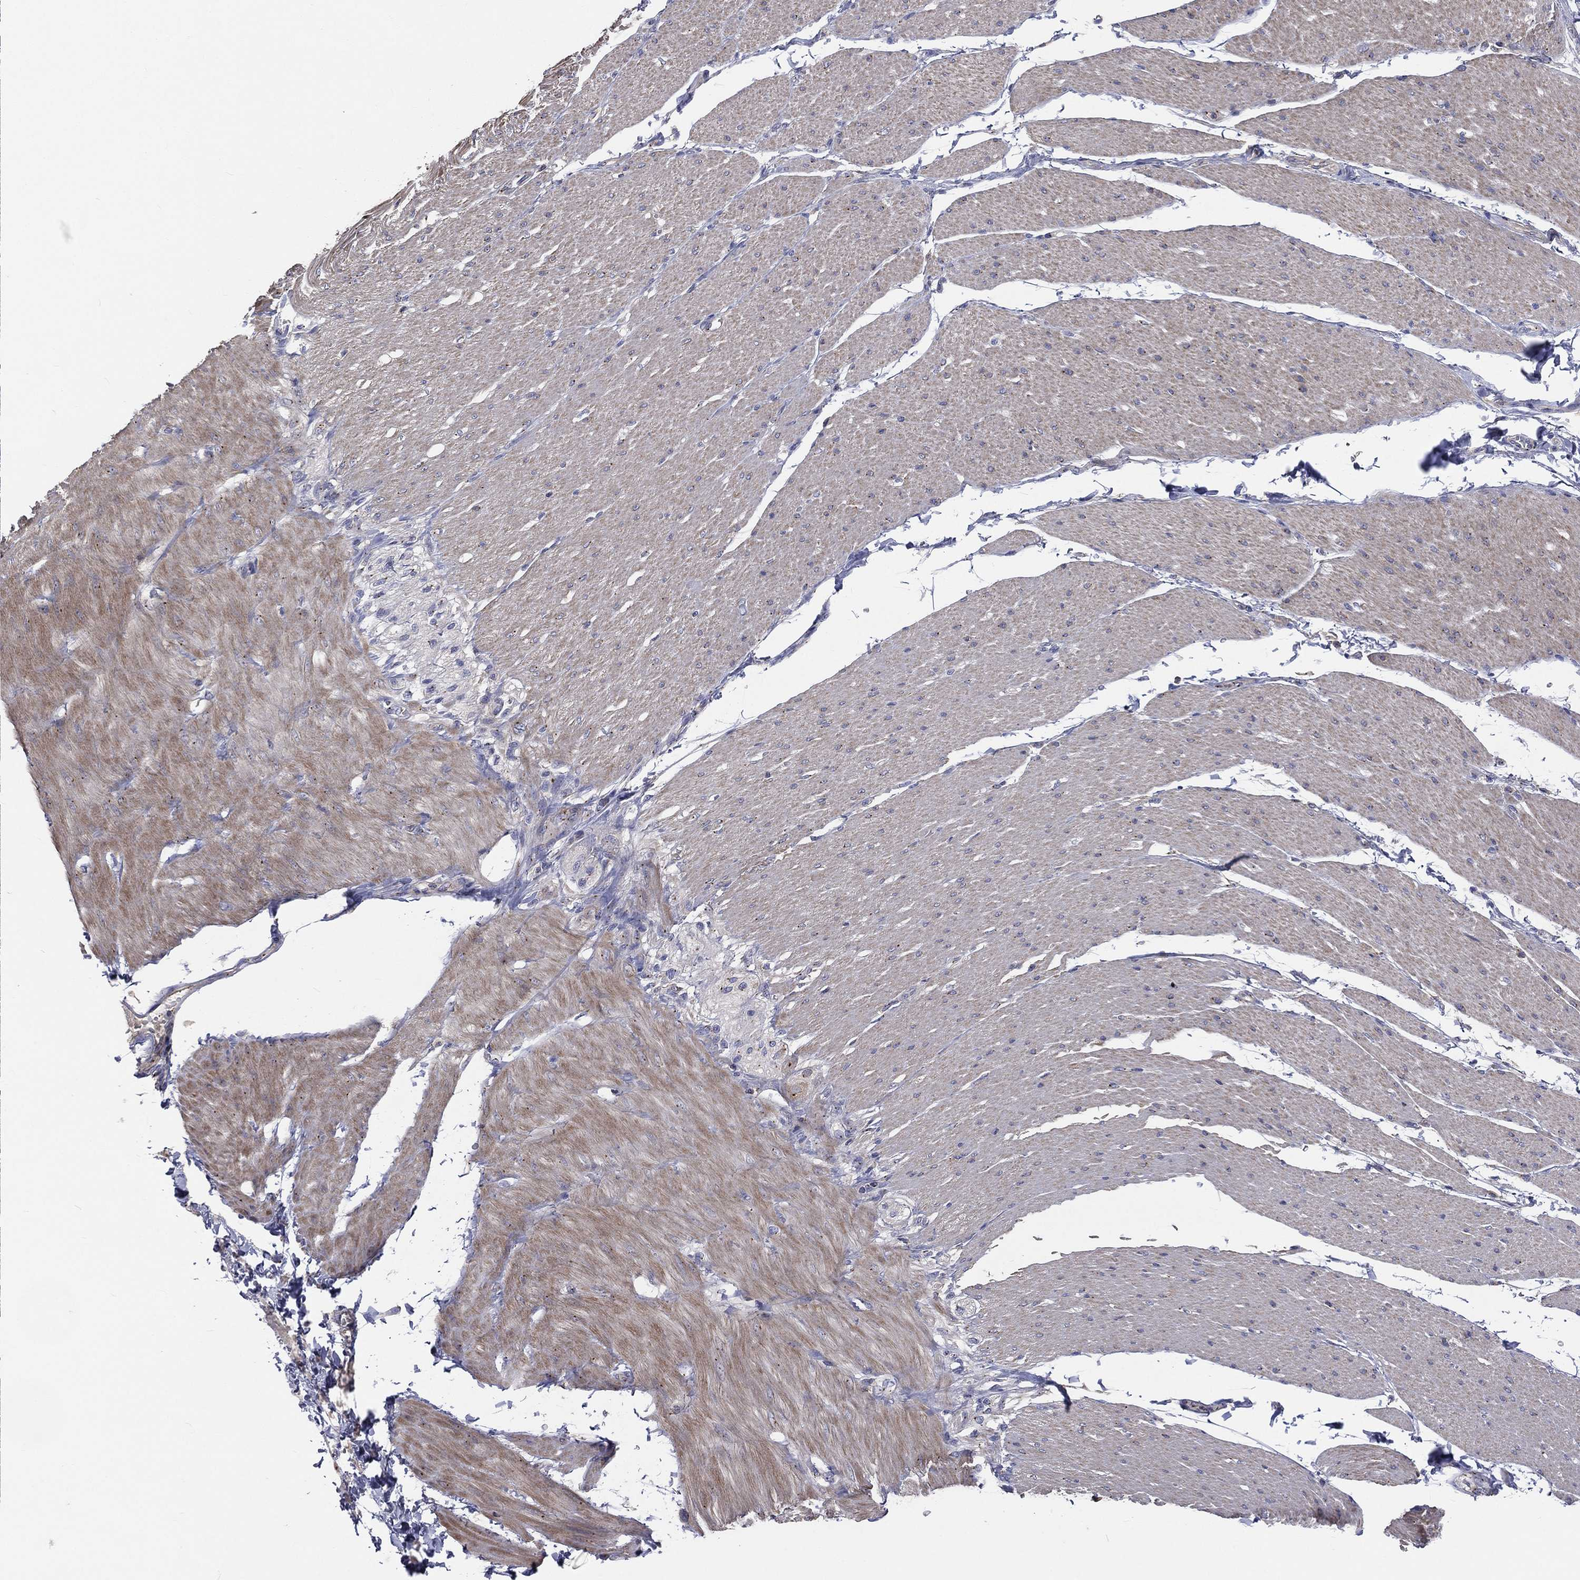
{"staining": {"intensity": "negative", "quantity": "none", "location": "none"}, "tissue": "soft tissue", "cell_type": "Fibroblasts", "image_type": "normal", "snomed": [{"axis": "morphology", "description": "Normal tissue, NOS"}, {"axis": "topography", "description": "Smooth muscle"}, {"axis": "topography", "description": "Duodenum"}, {"axis": "topography", "description": "Peripheral nerve tissue"}], "caption": "The histopathology image displays no staining of fibroblasts in unremarkable soft tissue.", "gene": "CROCC", "patient": {"sex": "female", "age": 61}}